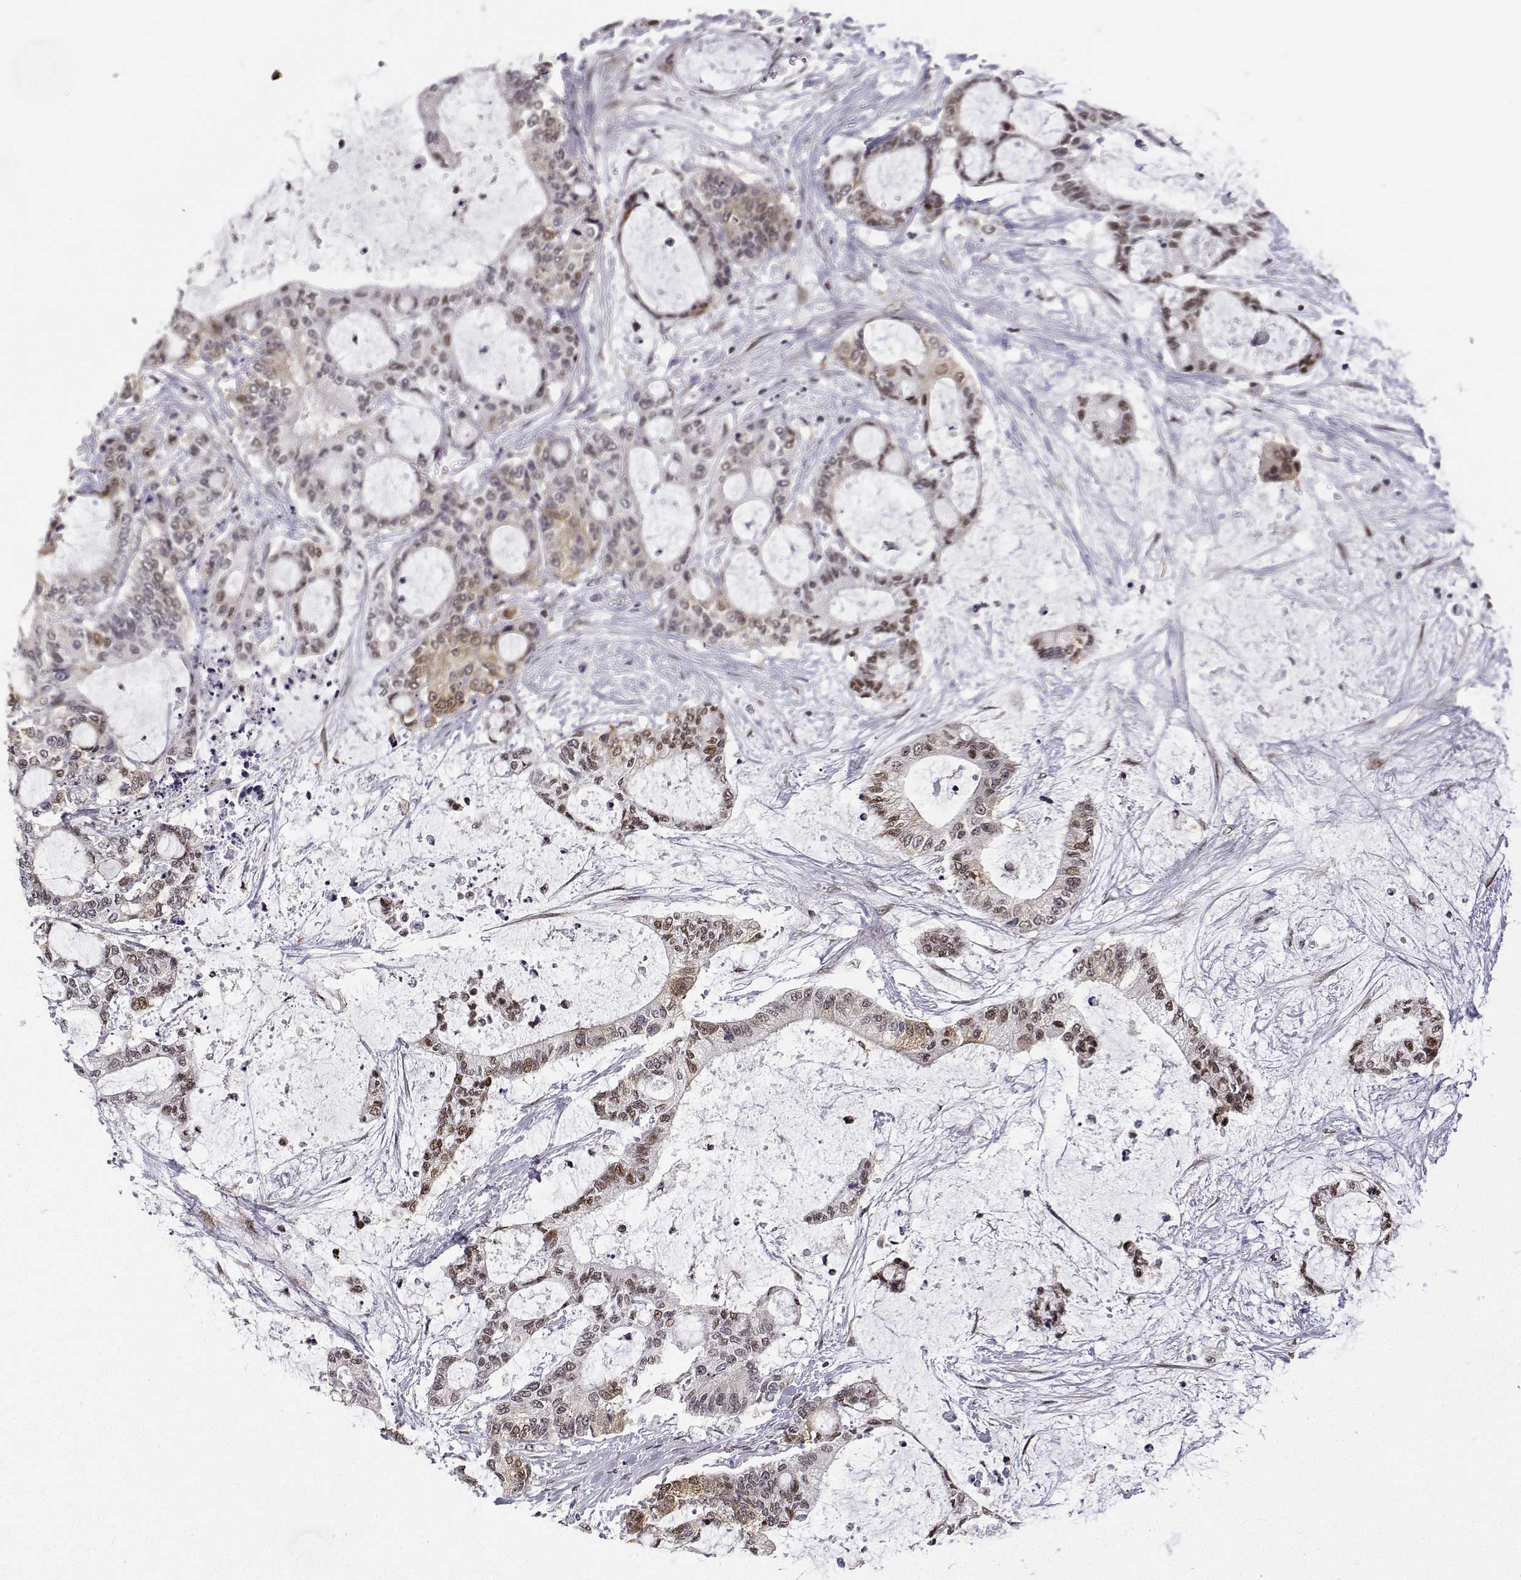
{"staining": {"intensity": "moderate", "quantity": "25%-75%", "location": "cytoplasmic/membranous,nuclear"}, "tissue": "liver cancer", "cell_type": "Tumor cells", "image_type": "cancer", "snomed": [{"axis": "morphology", "description": "Normal tissue, NOS"}, {"axis": "morphology", "description": "Cholangiocarcinoma"}, {"axis": "topography", "description": "Liver"}, {"axis": "topography", "description": "Peripheral nerve tissue"}], "caption": "A brown stain shows moderate cytoplasmic/membranous and nuclear staining of a protein in human liver cancer tumor cells.", "gene": "PHGDH", "patient": {"sex": "female", "age": 73}}